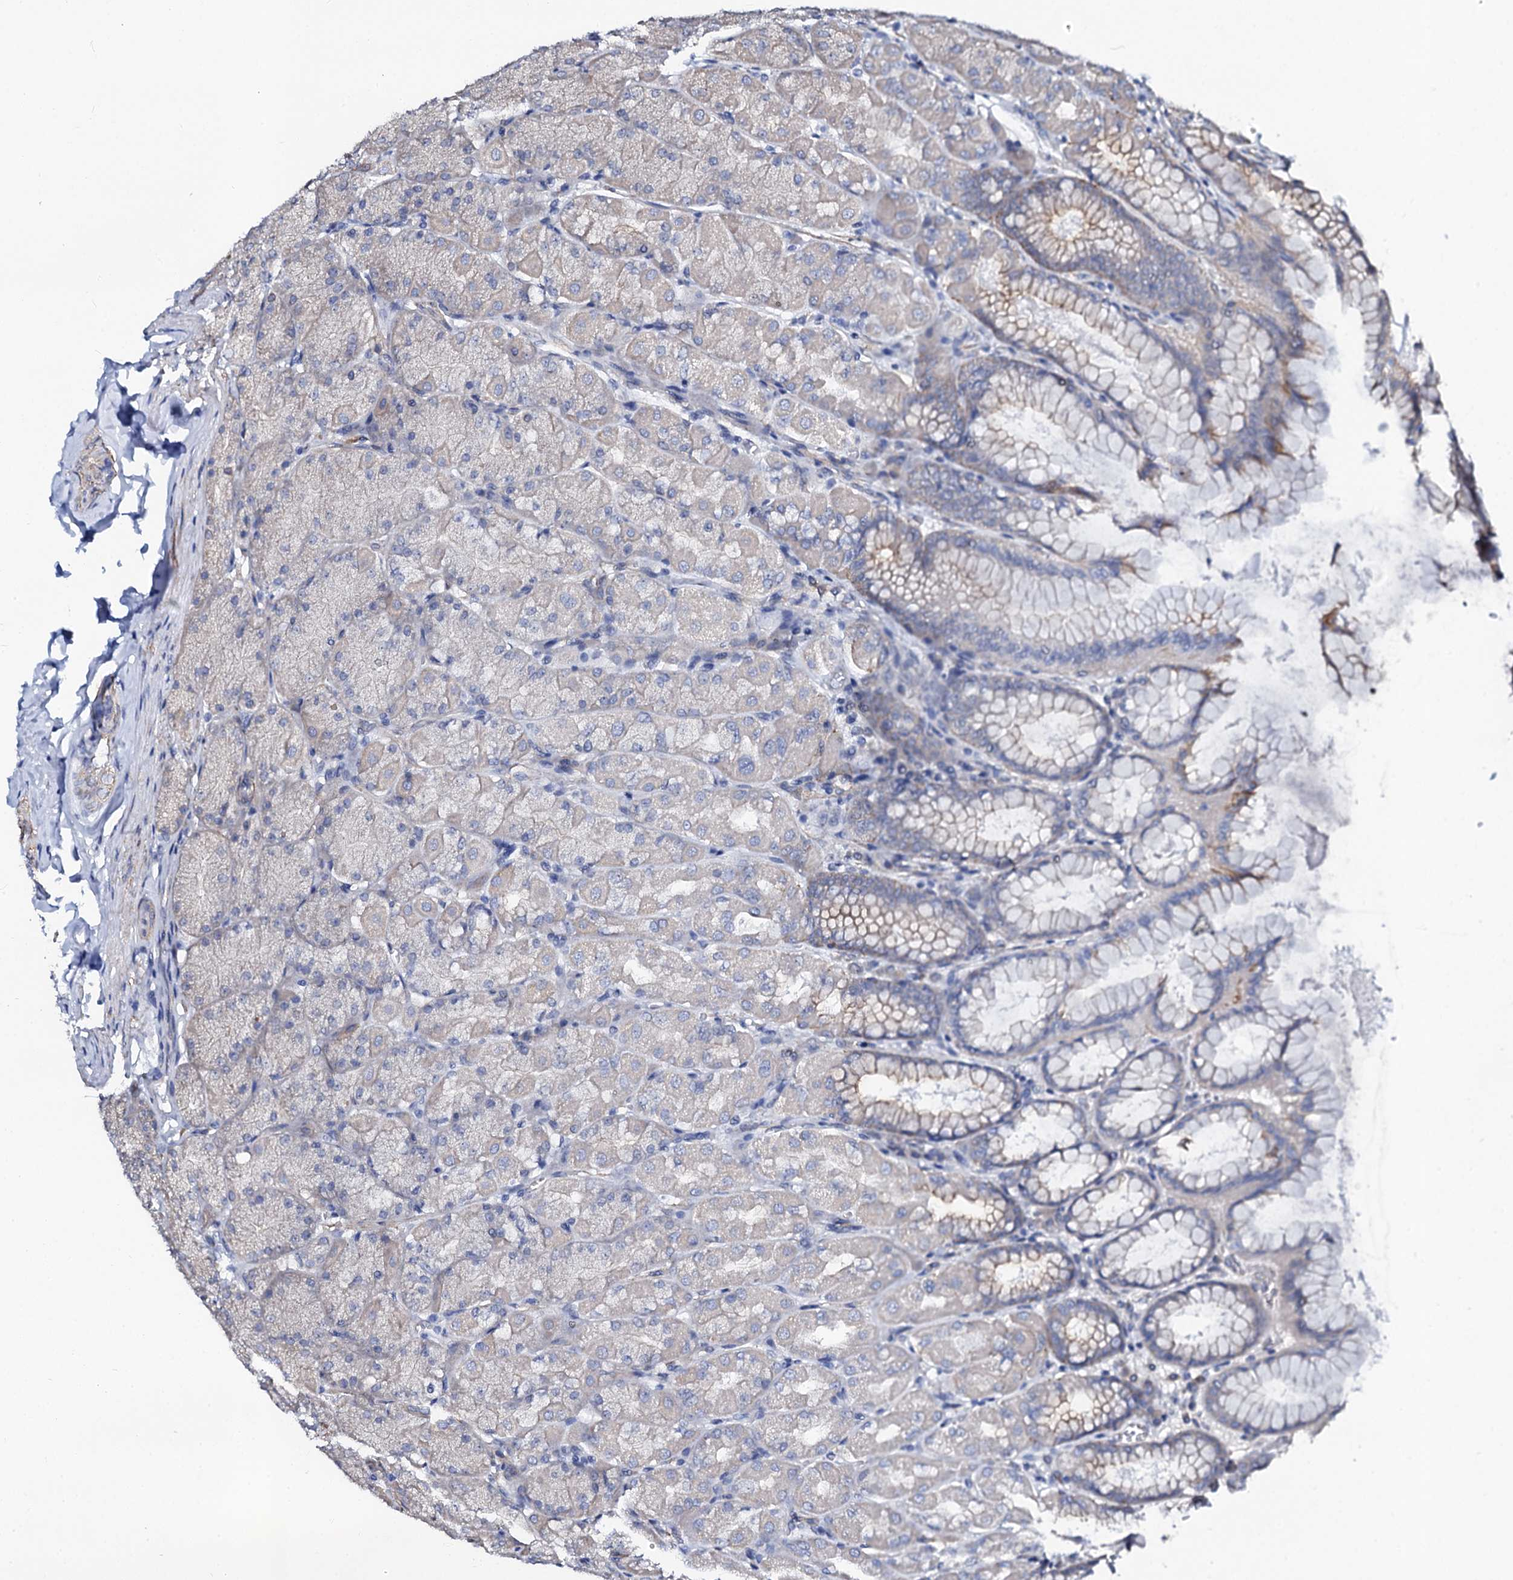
{"staining": {"intensity": "moderate", "quantity": "<25%", "location": "cytoplasmic/membranous"}, "tissue": "stomach", "cell_type": "Glandular cells", "image_type": "normal", "snomed": [{"axis": "morphology", "description": "Normal tissue, NOS"}, {"axis": "topography", "description": "Stomach, upper"}], "caption": "Immunohistochemical staining of normal stomach shows <25% levels of moderate cytoplasmic/membranous protein staining in approximately <25% of glandular cells. (DAB (3,3'-diaminobenzidine) = brown stain, brightfield microscopy at high magnification).", "gene": "GPR176", "patient": {"sex": "female", "age": 56}}